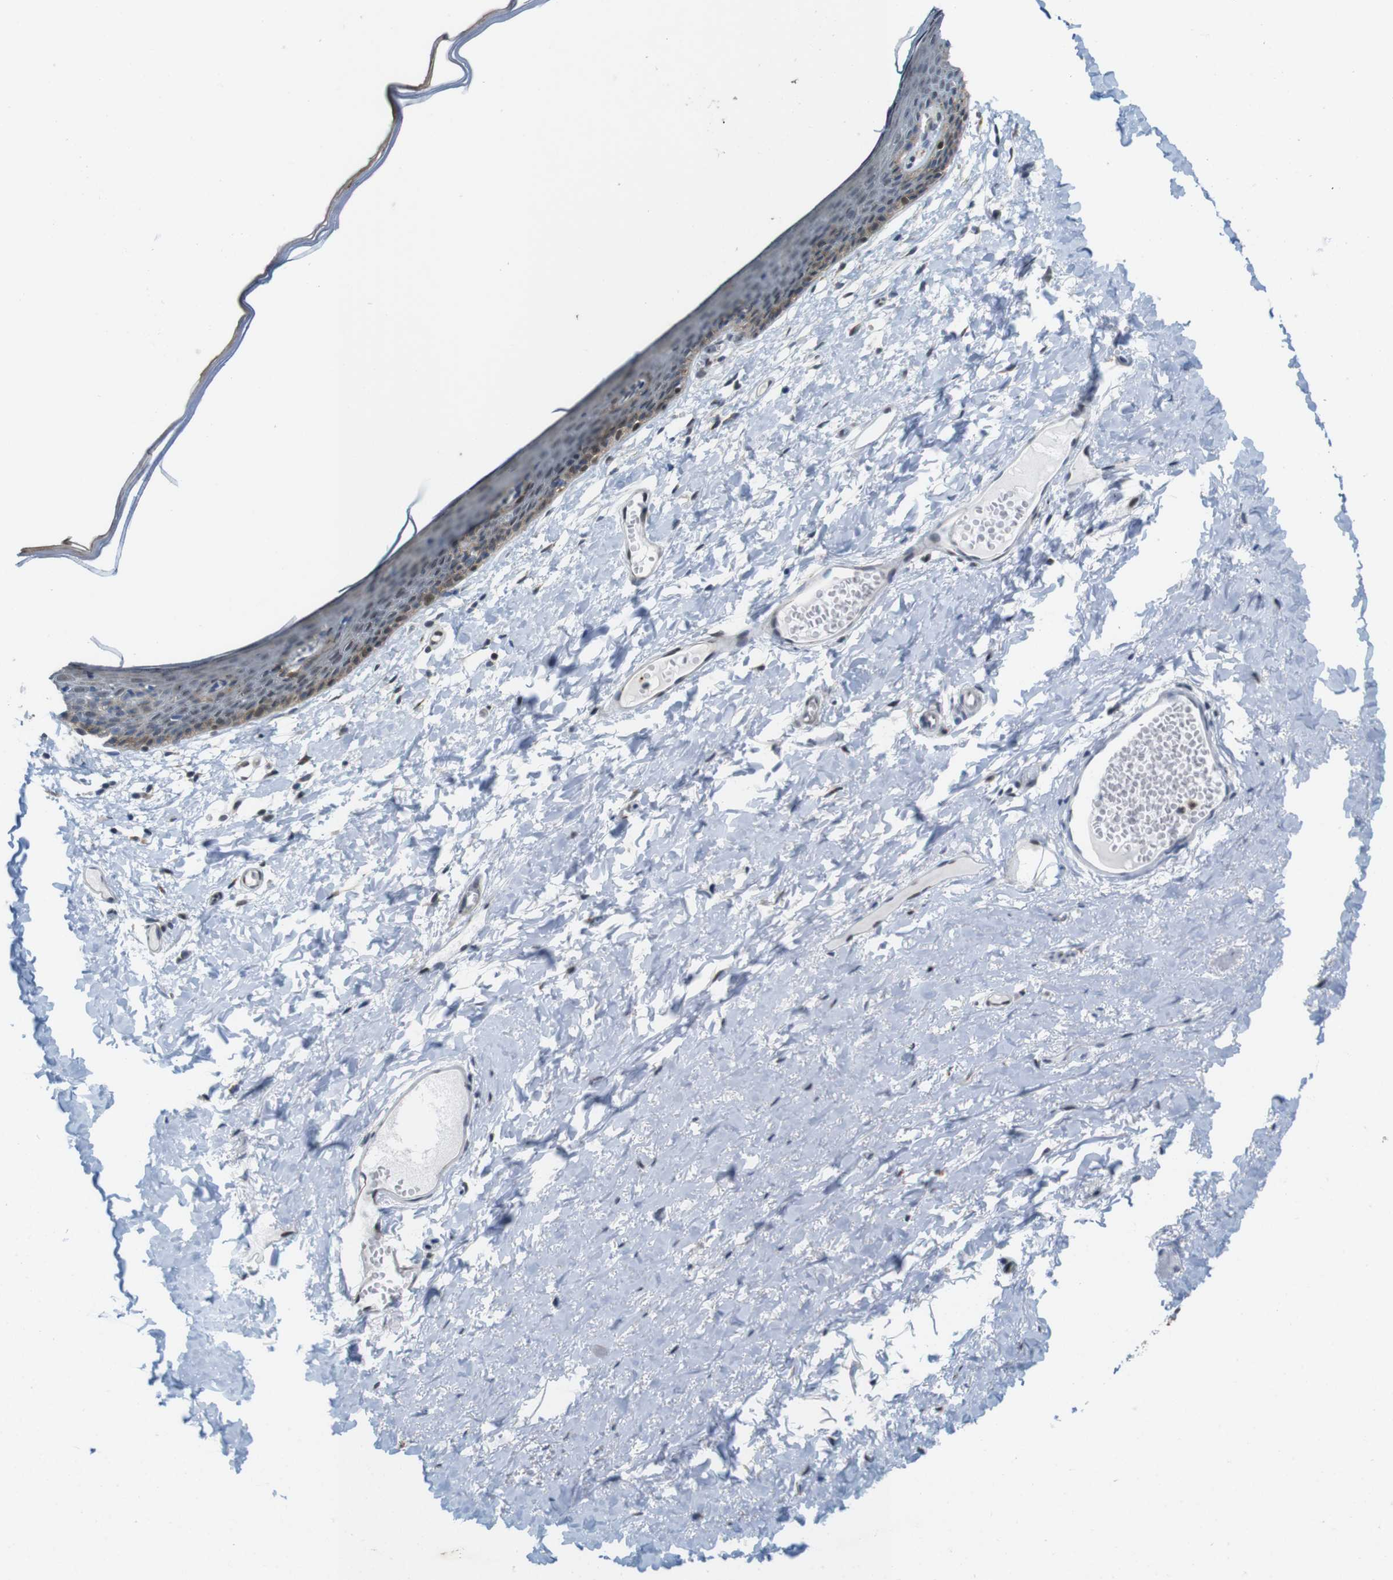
{"staining": {"intensity": "moderate", "quantity": "25%-75%", "location": "nuclear"}, "tissue": "skin", "cell_type": "Epidermal cells", "image_type": "normal", "snomed": [{"axis": "morphology", "description": "Normal tissue, NOS"}, {"axis": "topography", "description": "Vulva"}], "caption": "Protein analysis of unremarkable skin exhibits moderate nuclear positivity in about 25%-75% of epidermal cells.", "gene": "SKI", "patient": {"sex": "female", "age": 54}}